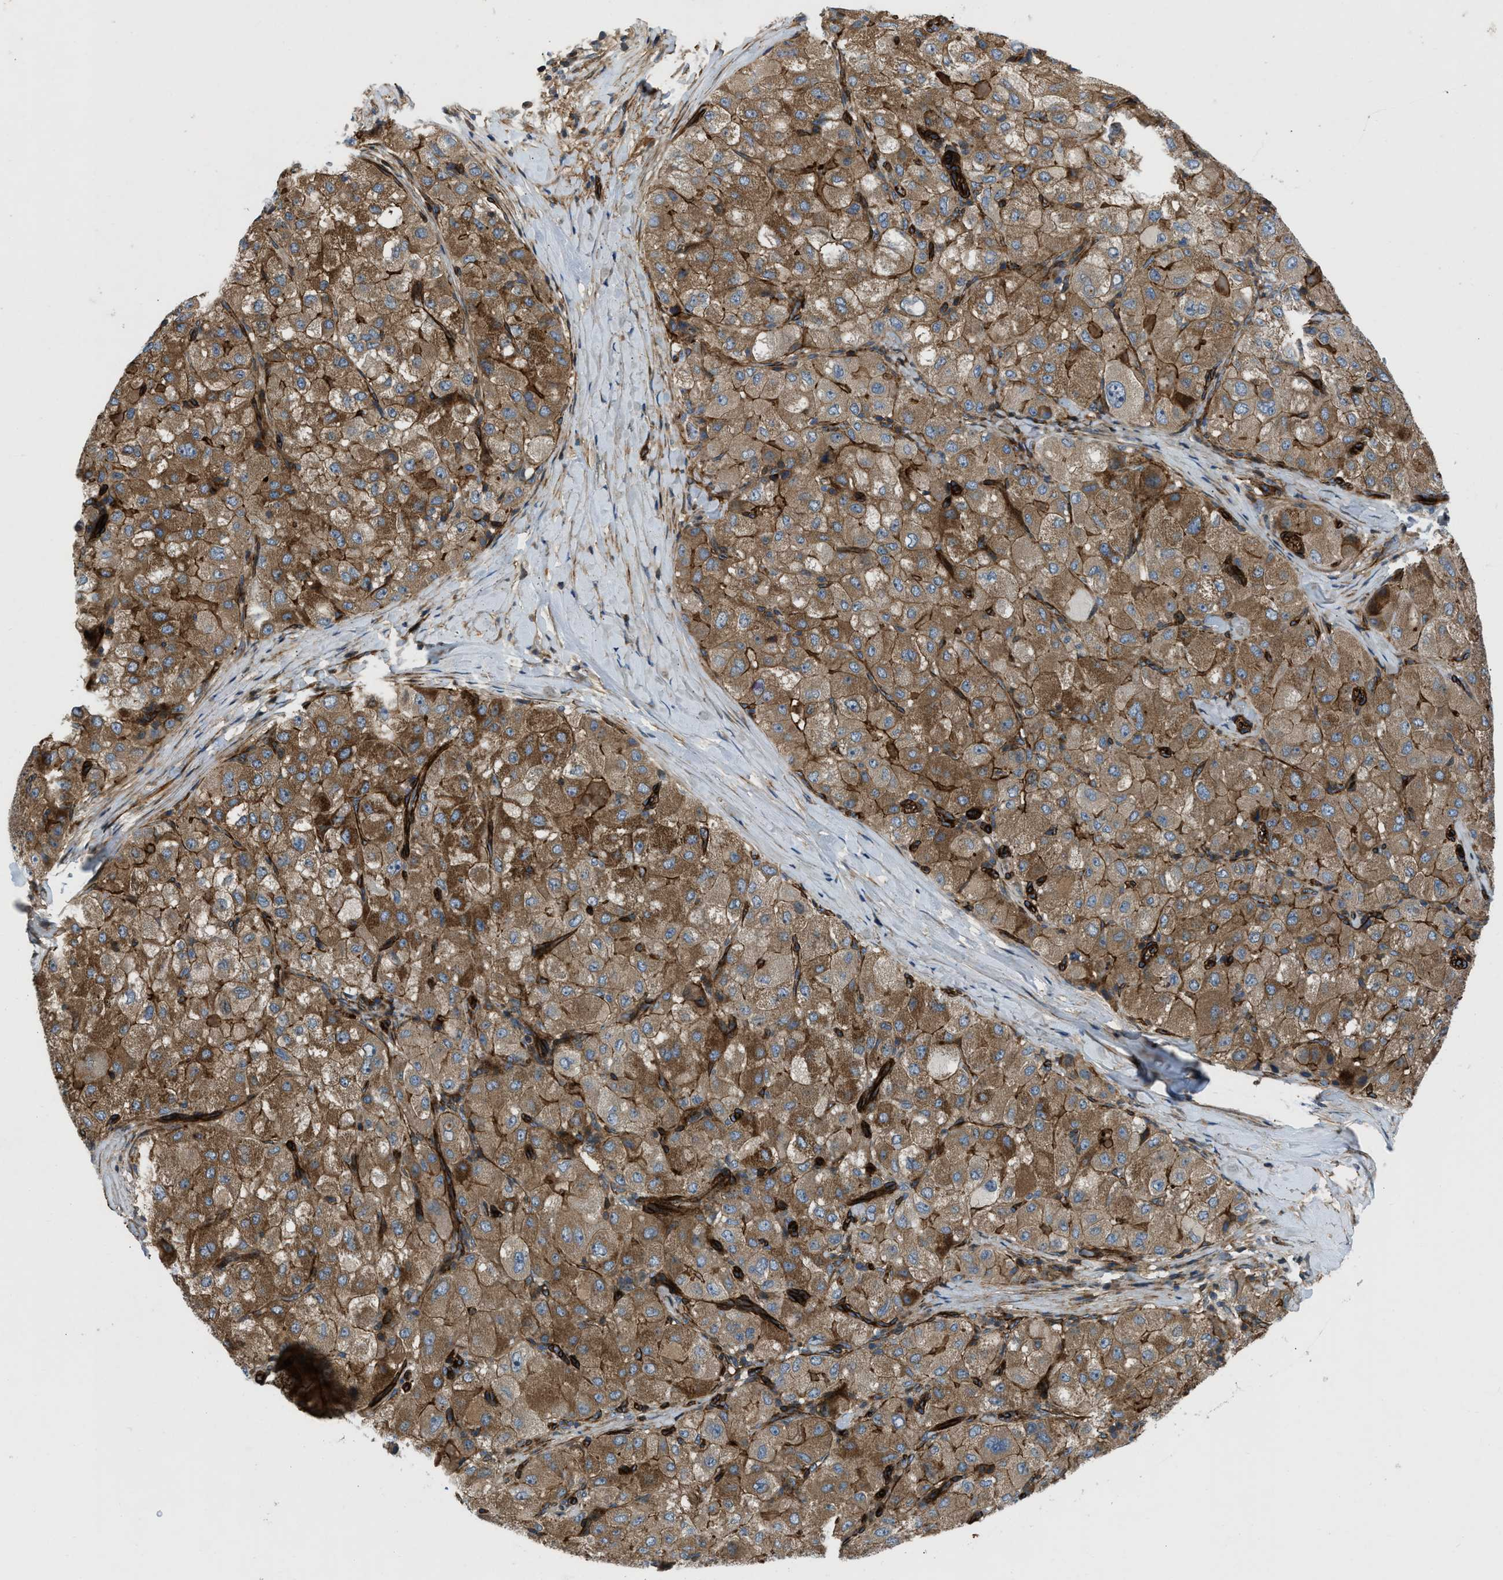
{"staining": {"intensity": "moderate", "quantity": ">75%", "location": "cytoplasmic/membranous"}, "tissue": "liver cancer", "cell_type": "Tumor cells", "image_type": "cancer", "snomed": [{"axis": "morphology", "description": "Carcinoma, Hepatocellular, NOS"}, {"axis": "topography", "description": "Liver"}], "caption": "Hepatocellular carcinoma (liver) was stained to show a protein in brown. There is medium levels of moderate cytoplasmic/membranous positivity in about >75% of tumor cells.", "gene": "NYNRIN", "patient": {"sex": "male", "age": 80}}